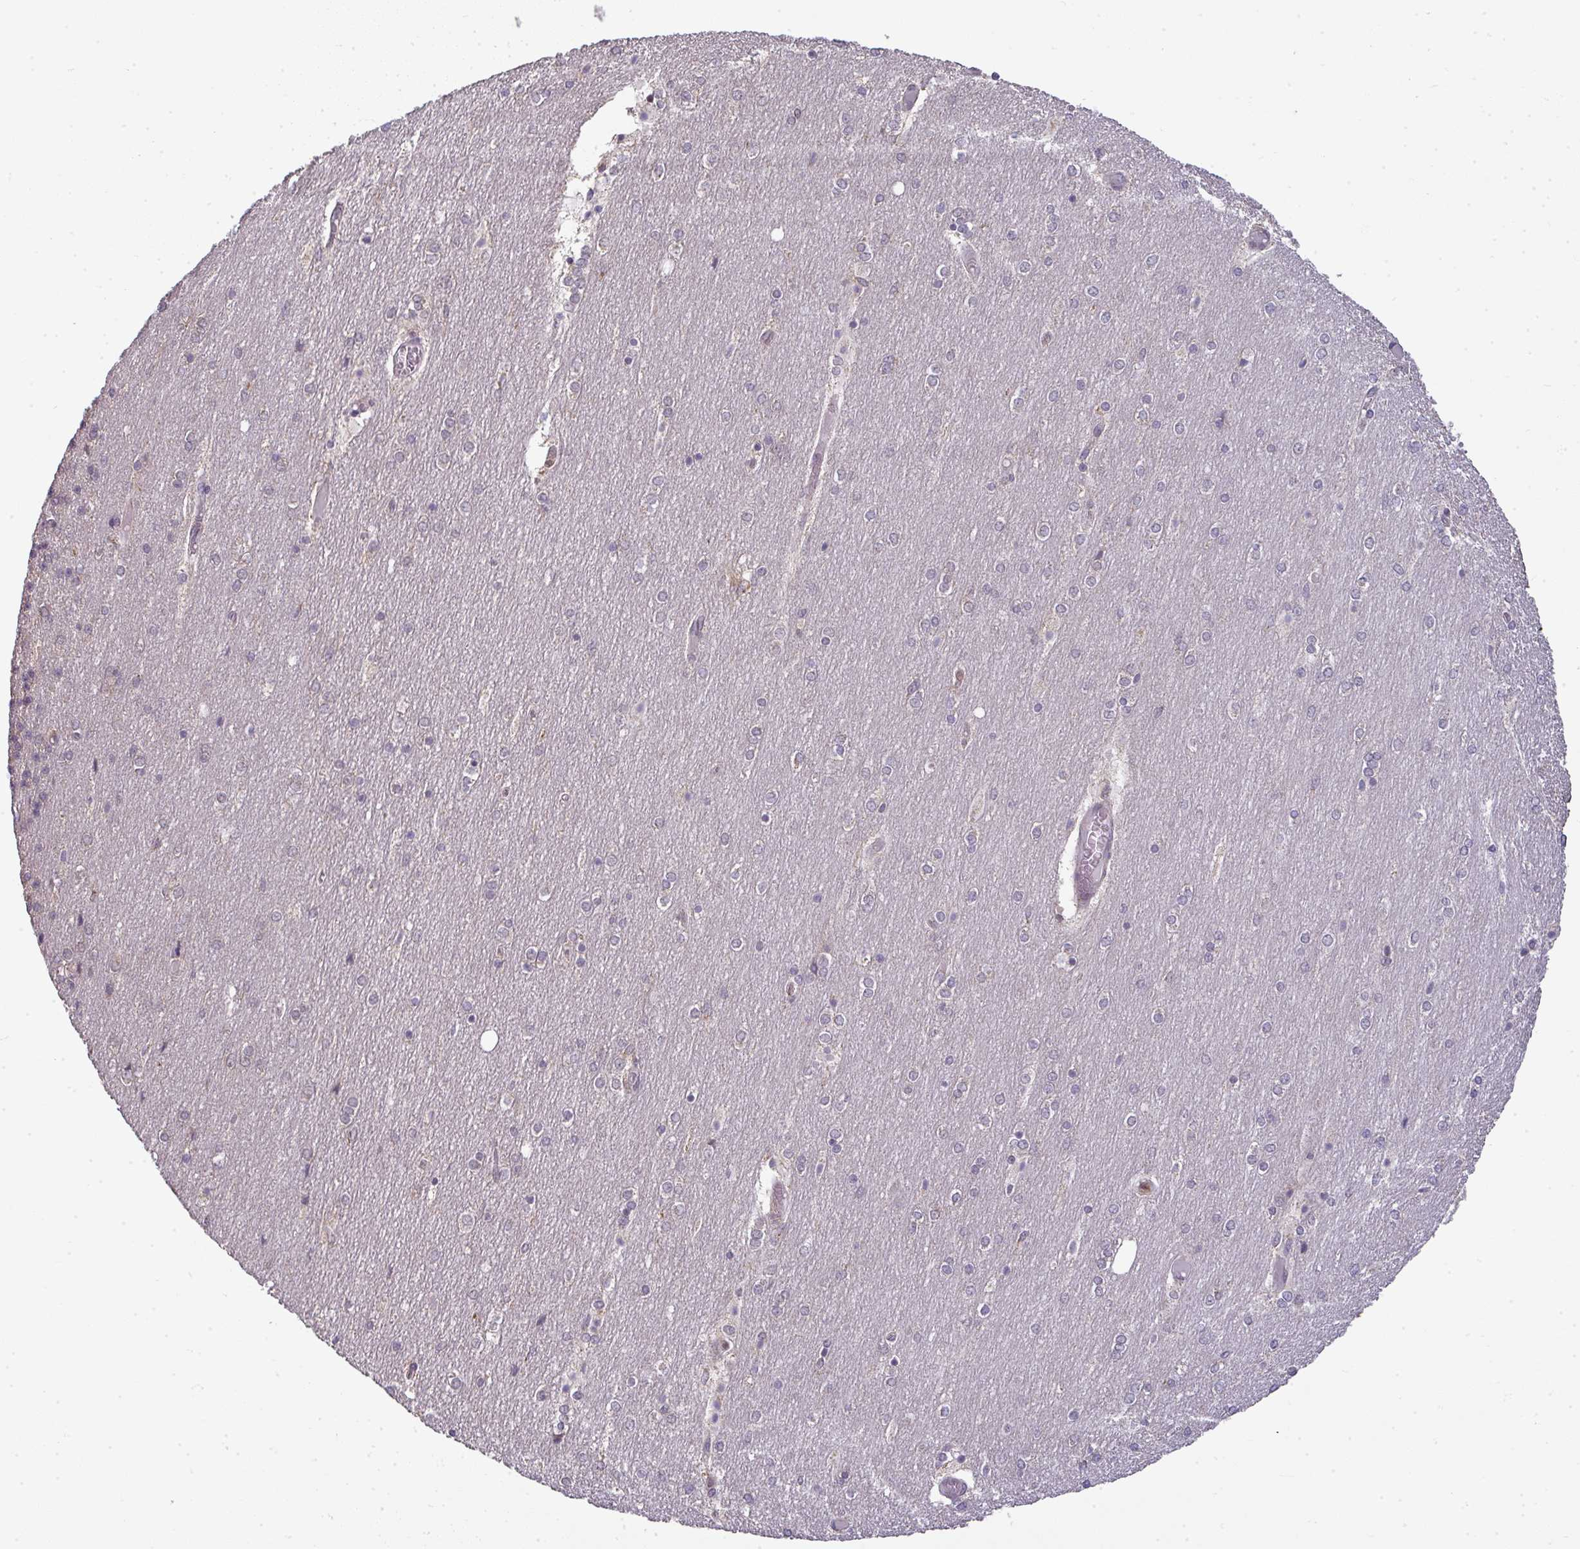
{"staining": {"intensity": "negative", "quantity": "none", "location": "none"}, "tissue": "cerebellum", "cell_type": "Cells in granular layer", "image_type": "normal", "snomed": [{"axis": "morphology", "description": "Normal tissue, NOS"}, {"axis": "topography", "description": "Cerebellum"}], "caption": "A high-resolution photomicrograph shows immunohistochemistry staining of unremarkable cerebellum, which shows no significant positivity in cells in granular layer. (Stains: DAB (3,3'-diaminobenzidine) IHC with hematoxylin counter stain, Microscopy: brightfield microscopy at high magnification).", "gene": "CXCR1", "patient": {"sex": "female", "age": 54}}